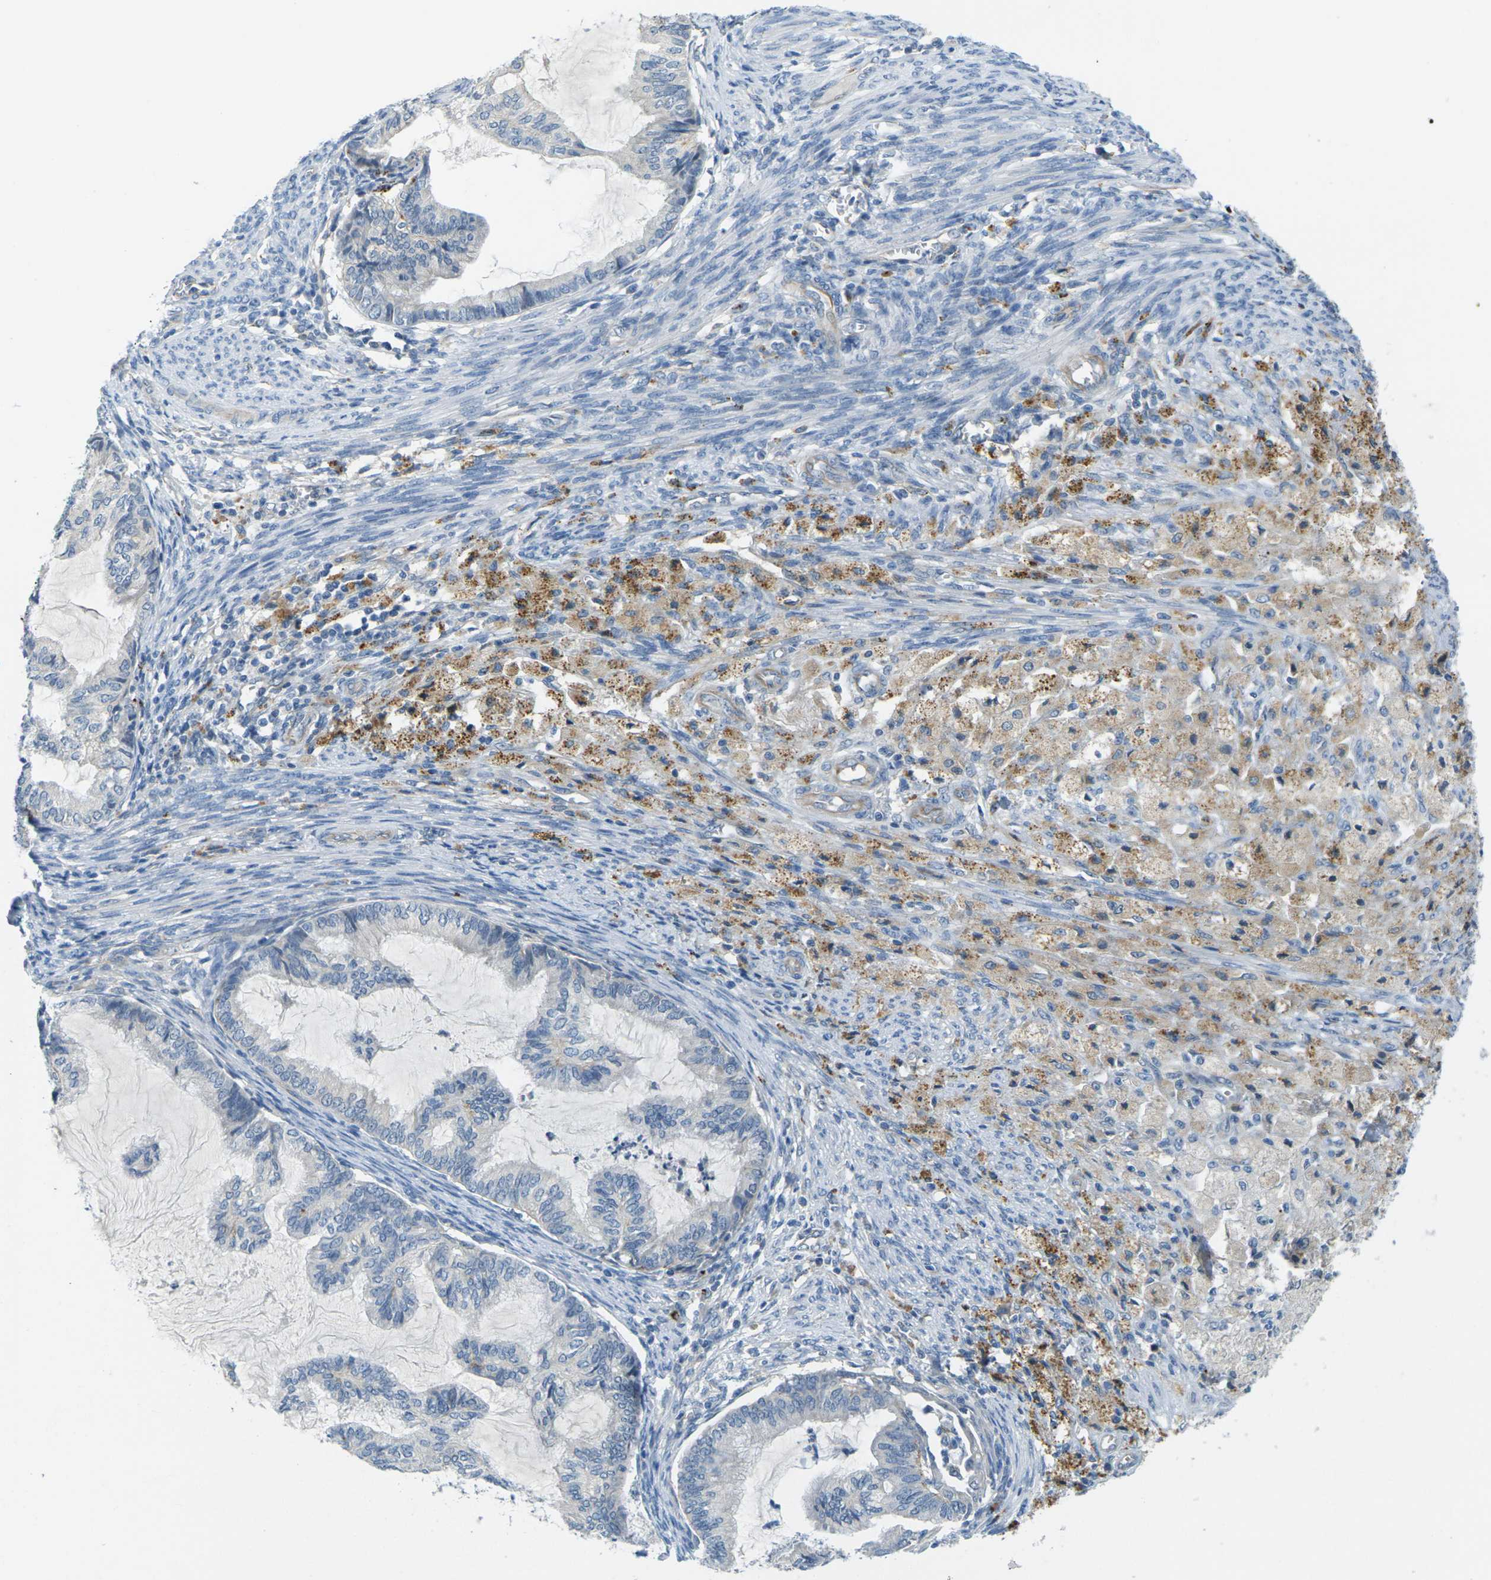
{"staining": {"intensity": "negative", "quantity": "none", "location": "none"}, "tissue": "cervical cancer", "cell_type": "Tumor cells", "image_type": "cancer", "snomed": [{"axis": "morphology", "description": "Normal tissue, NOS"}, {"axis": "morphology", "description": "Adenocarcinoma, NOS"}, {"axis": "topography", "description": "Cervix"}, {"axis": "topography", "description": "Endometrium"}], "caption": "High magnification brightfield microscopy of cervical cancer stained with DAB (3,3'-diaminobenzidine) (brown) and counterstained with hematoxylin (blue): tumor cells show no significant expression.", "gene": "CYP2C8", "patient": {"sex": "female", "age": 86}}